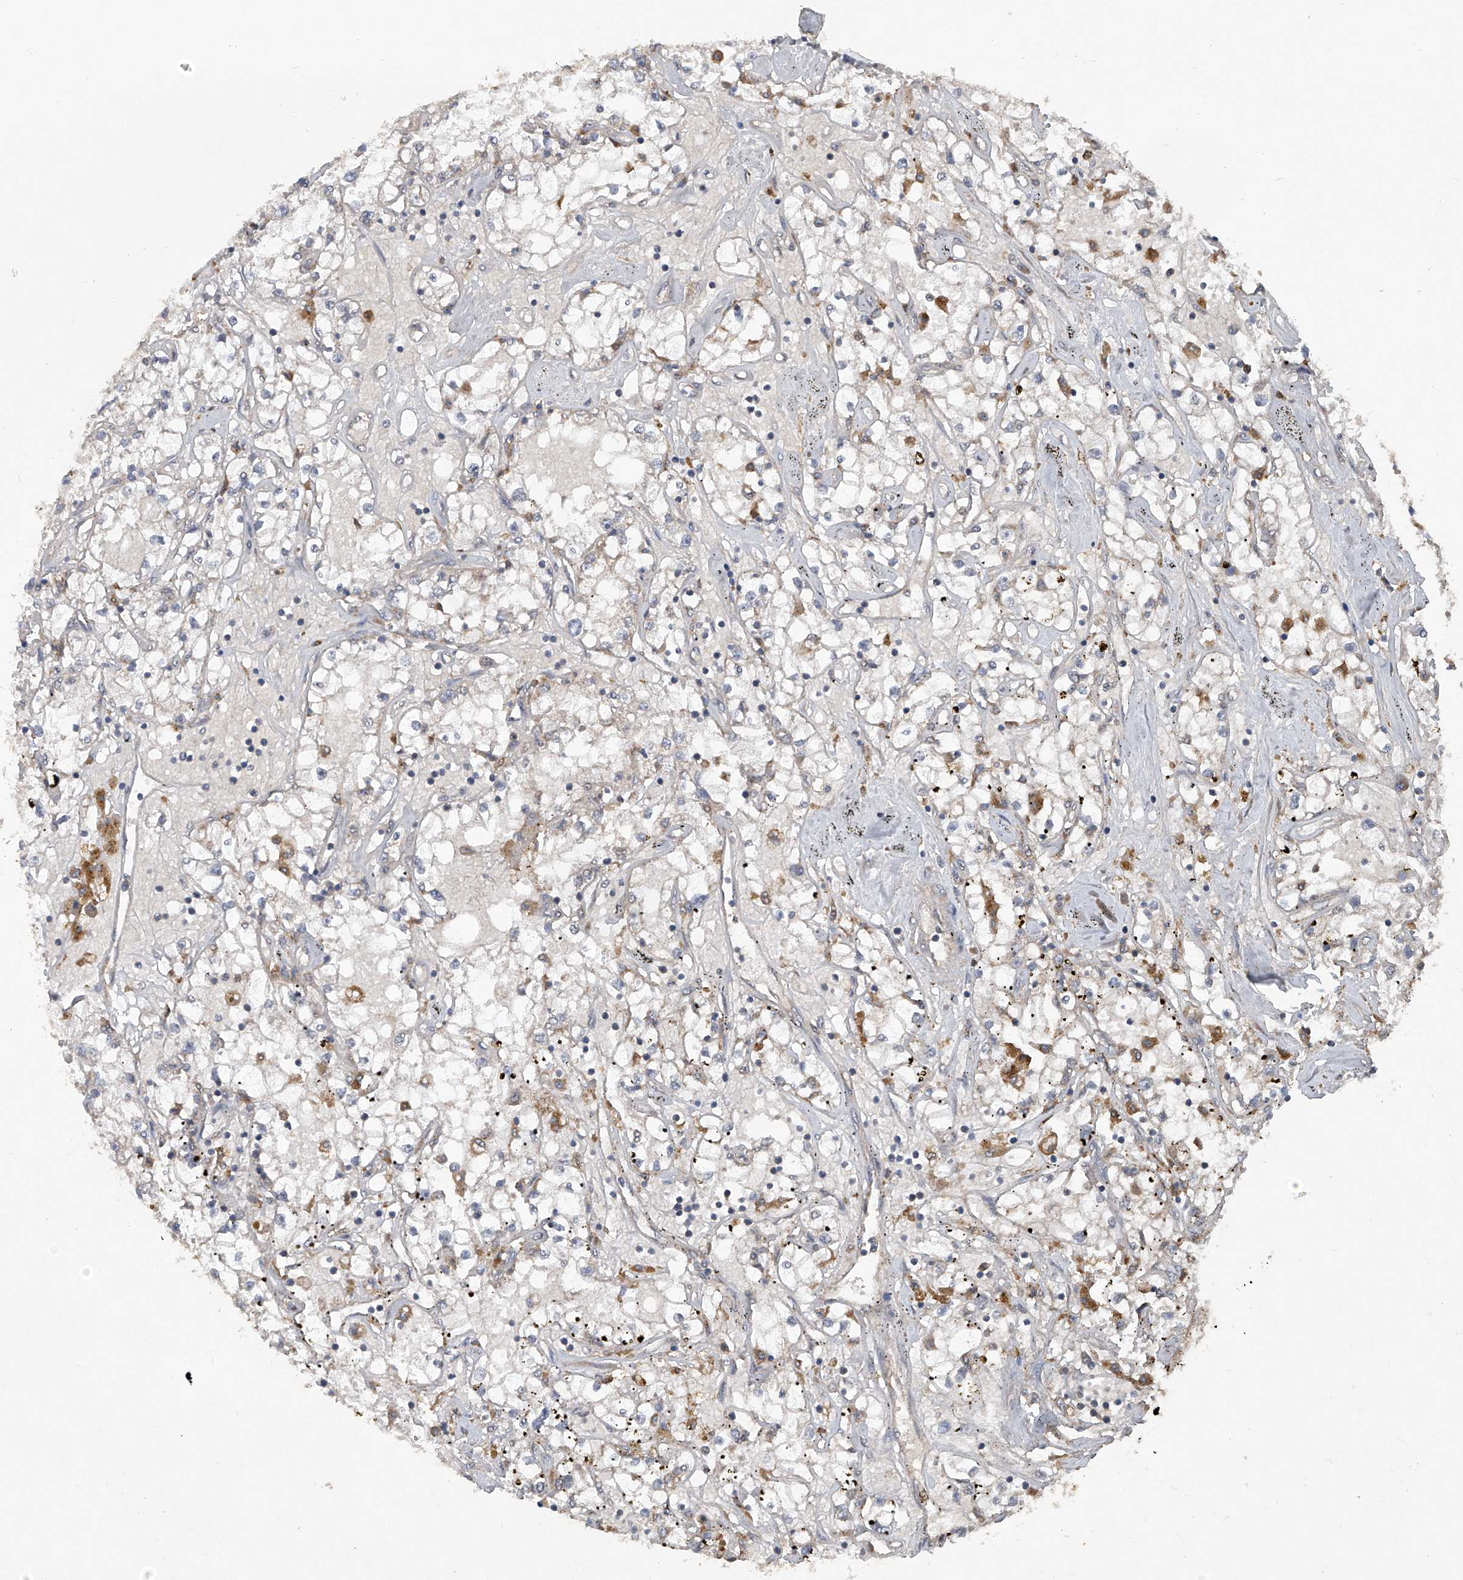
{"staining": {"intensity": "negative", "quantity": "none", "location": "none"}, "tissue": "renal cancer", "cell_type": "Tumor cells", "image_type": "cancer", "snomed": [{"axis": "morphology", "description": "Adenocarcinoma, NOS"}, {"axis": "topography", "description": "Kidney"}], "caption": "High magnification brightfield microscopy of renal adenocarcinoma stained with DAB (brown) and counterstained with hematoxylin (blue): tumor cells show no significant expression.", "gene": "SUMF2", "patient": {"sex": "male", "age": 56}}